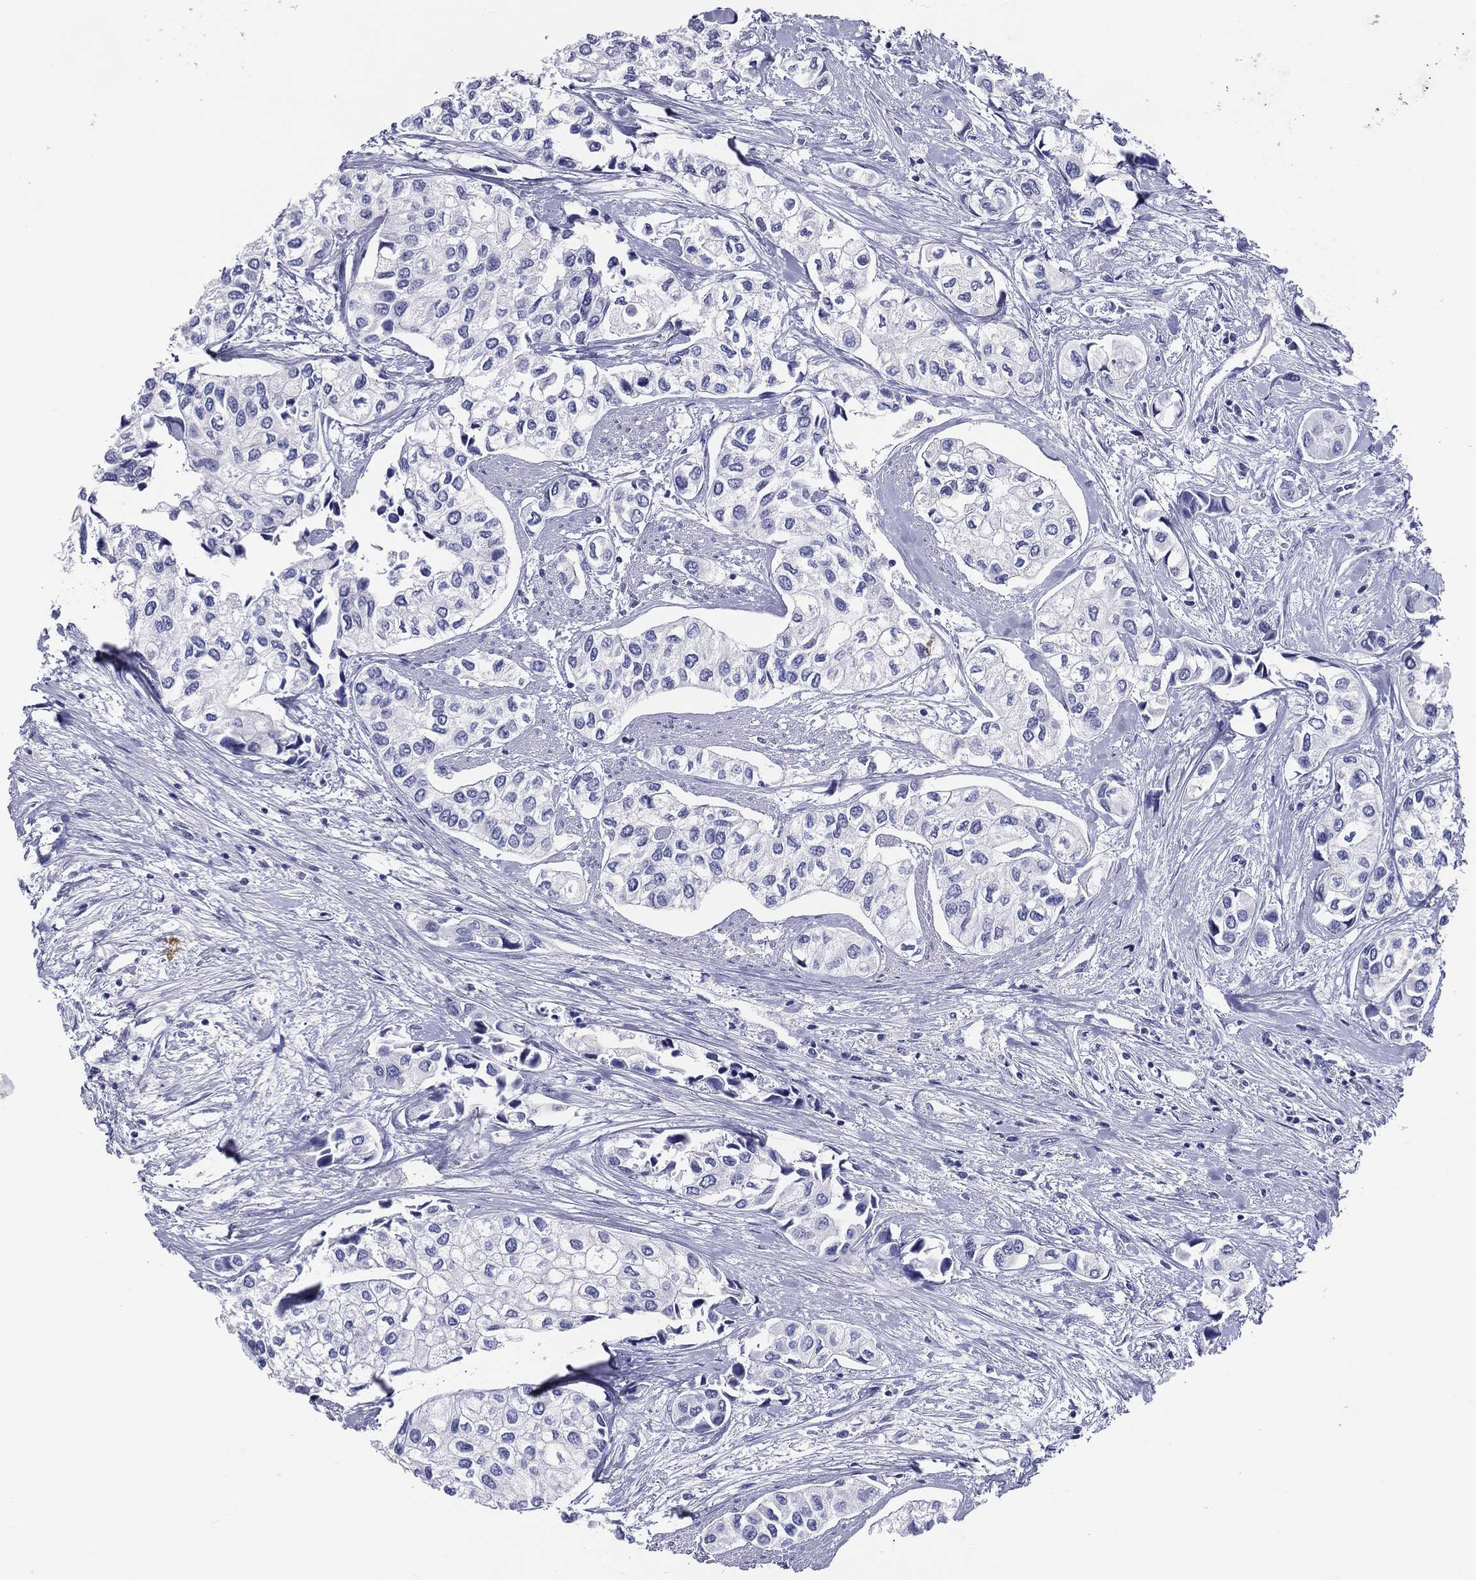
{"staining": {"intensity": "negative", "quantity": "none", "location": "none"}, "tissue": "urothelial cancer", "cell_type": "Tumor cells", "image_type": "cancer", "snomed": [{"axis": "morphology", "description": "Urothelial carcinoma, High grade"}, {"axis": "topography", "description": "Urinary bladder"}], "caption": "This is an immunohistochemistry (IHC) image of urothelial carcinoma (high-grade). There is no expression in tumor cells.", "gene": "ACE2", "patient": {"sex": "male", "age": 73}}